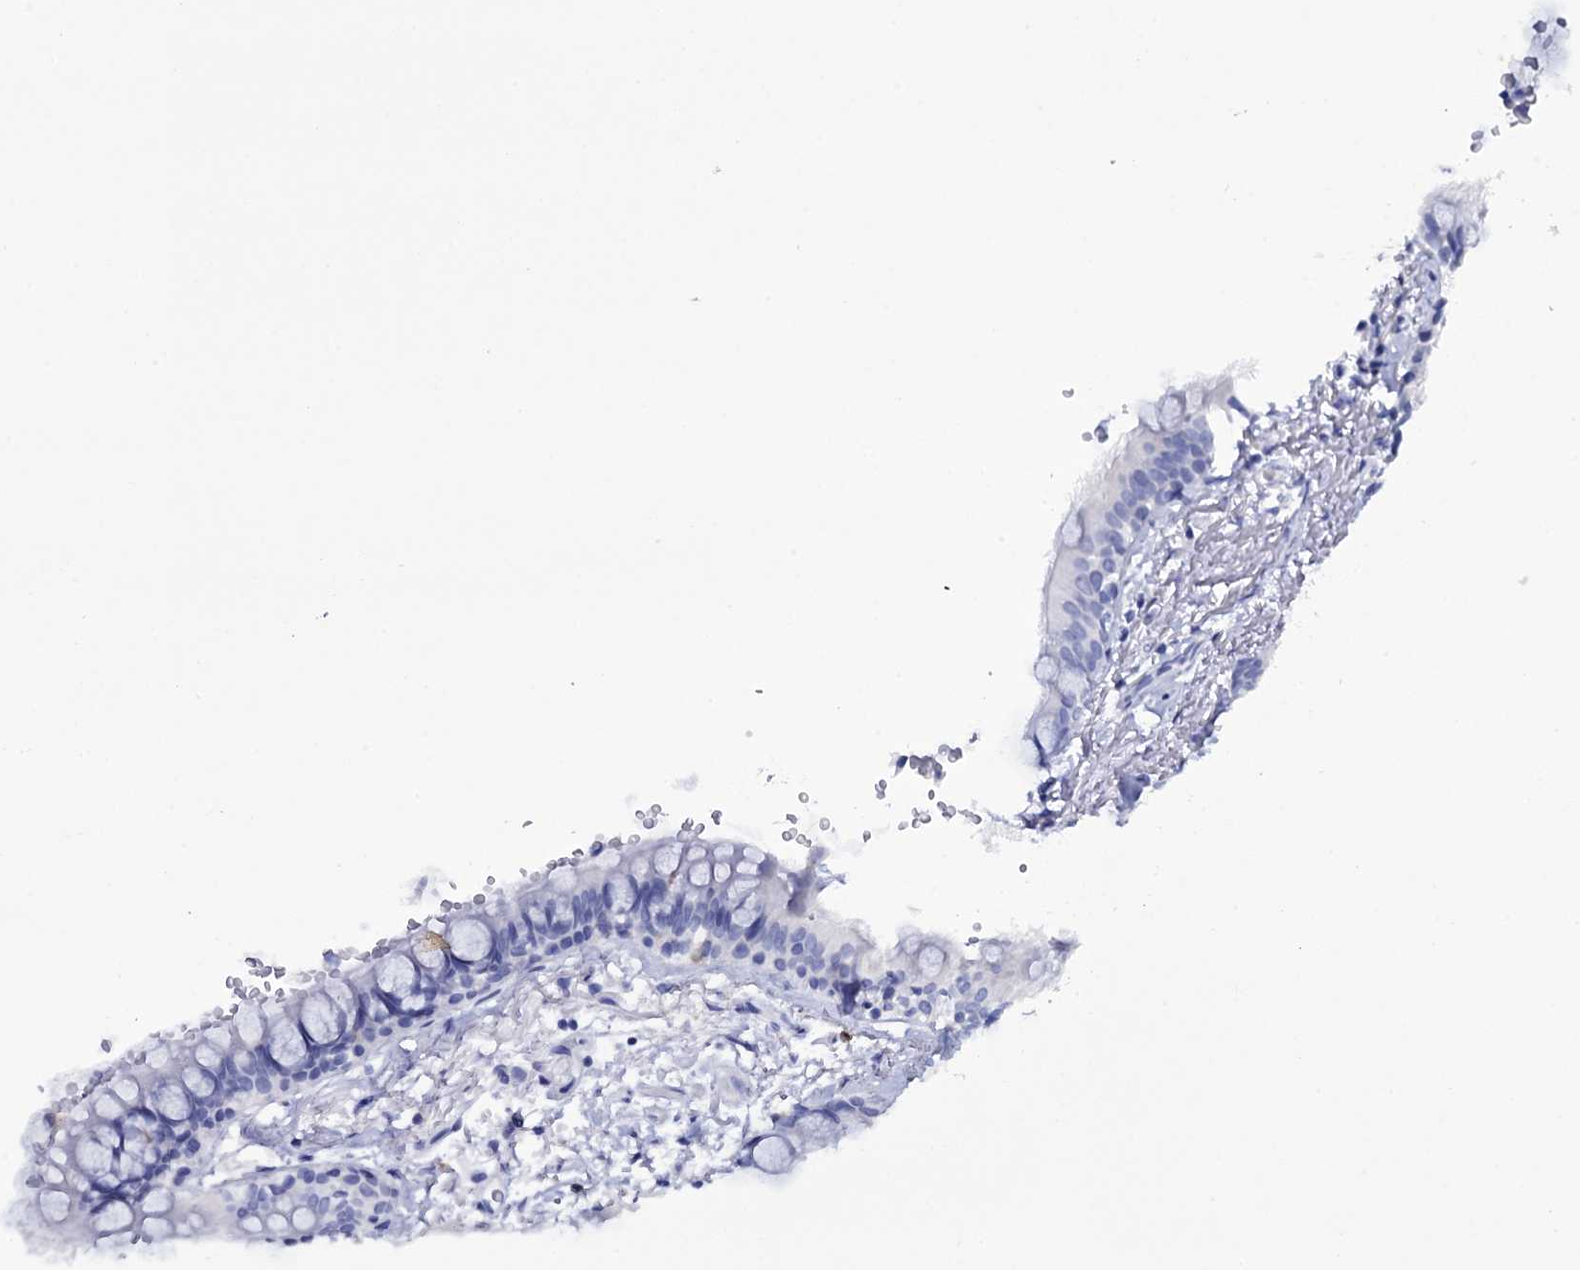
{"staining": {"intensity": "negative", "quantity": "none", "location": "none"}, "tissue": "adipose tissue", "cell_type": "Adipocytes", "image_type": "normal", "snomed": [{"axis": "morphology", "description": "Normal tissue, NOS"}, {"axis": "topography", "description": "Lymph node"}, {"axis": "topography", "description": "Bronchus"}], "caption": "Immunohistochemical staining of normal human adipose tissue demonstrates no significant expression in adipocytes. The staining was performed using DAB (3,3'-diaminobenzidine) to visualize the protein expression in brown, while the nuclei were stained in blue with hematoxylin (Magnification: 20x).", "gene": "ITPRID2", "patient": {"sex": "male", "age": 63}}